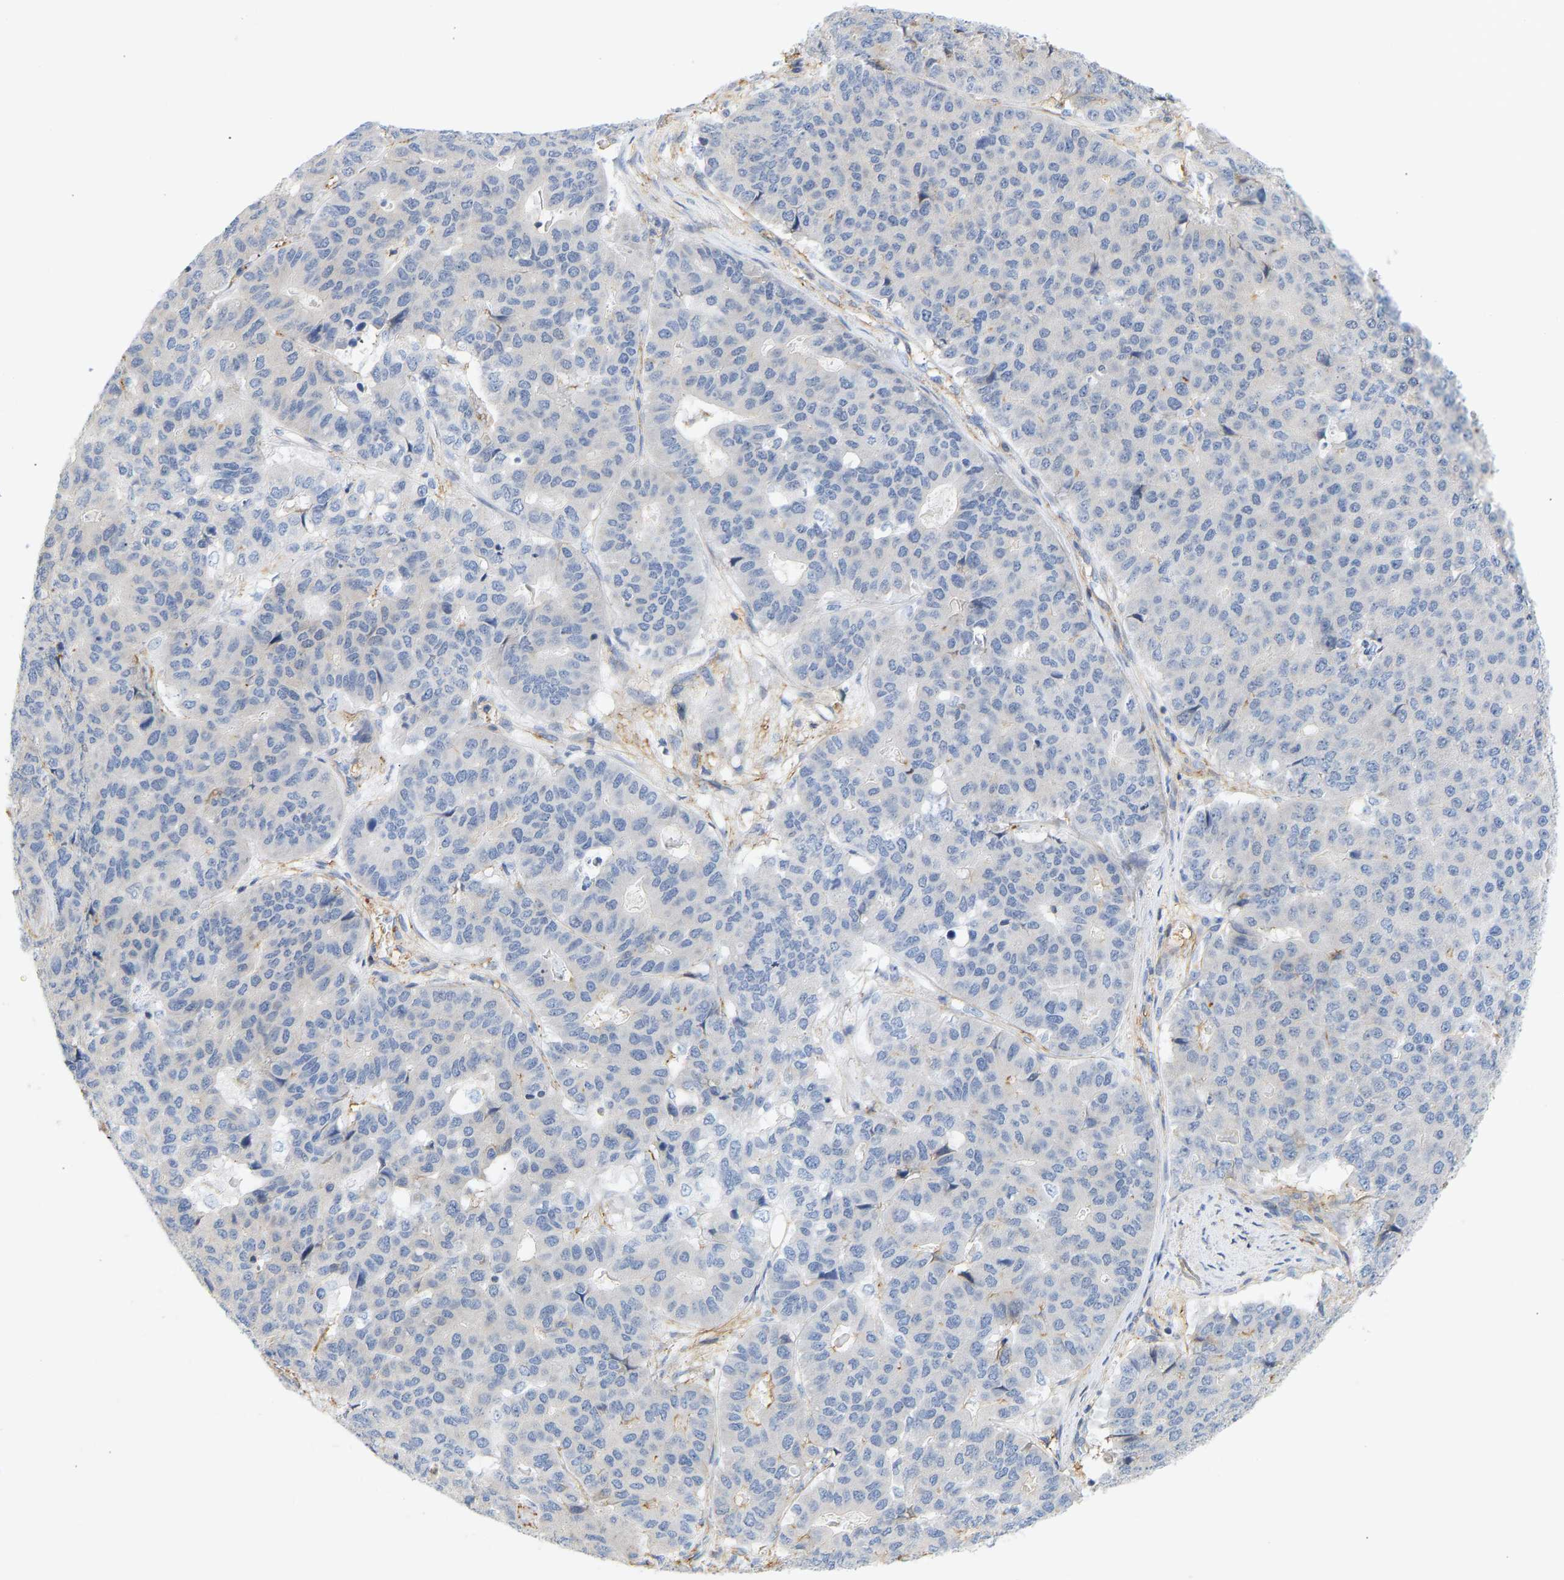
{"staining": {"intensity": "negative", "quantity": "none", "location": "none"}, "tissue": "pancreatic cancer", "cell_type": "Tumor cells", "image_type": "cancer", "snomed": [{"axis": "morphology", "description": "Adenocarcinoma, NOS"}, {"axis": "topography", "description": "Pancreas"}], "caption": "Pancreatic cancer was stained to show a protein in brown. There is no significant positivity in tumor cells.", "gene": "BVES", "patient": {"sex": "male", "age": 50}}